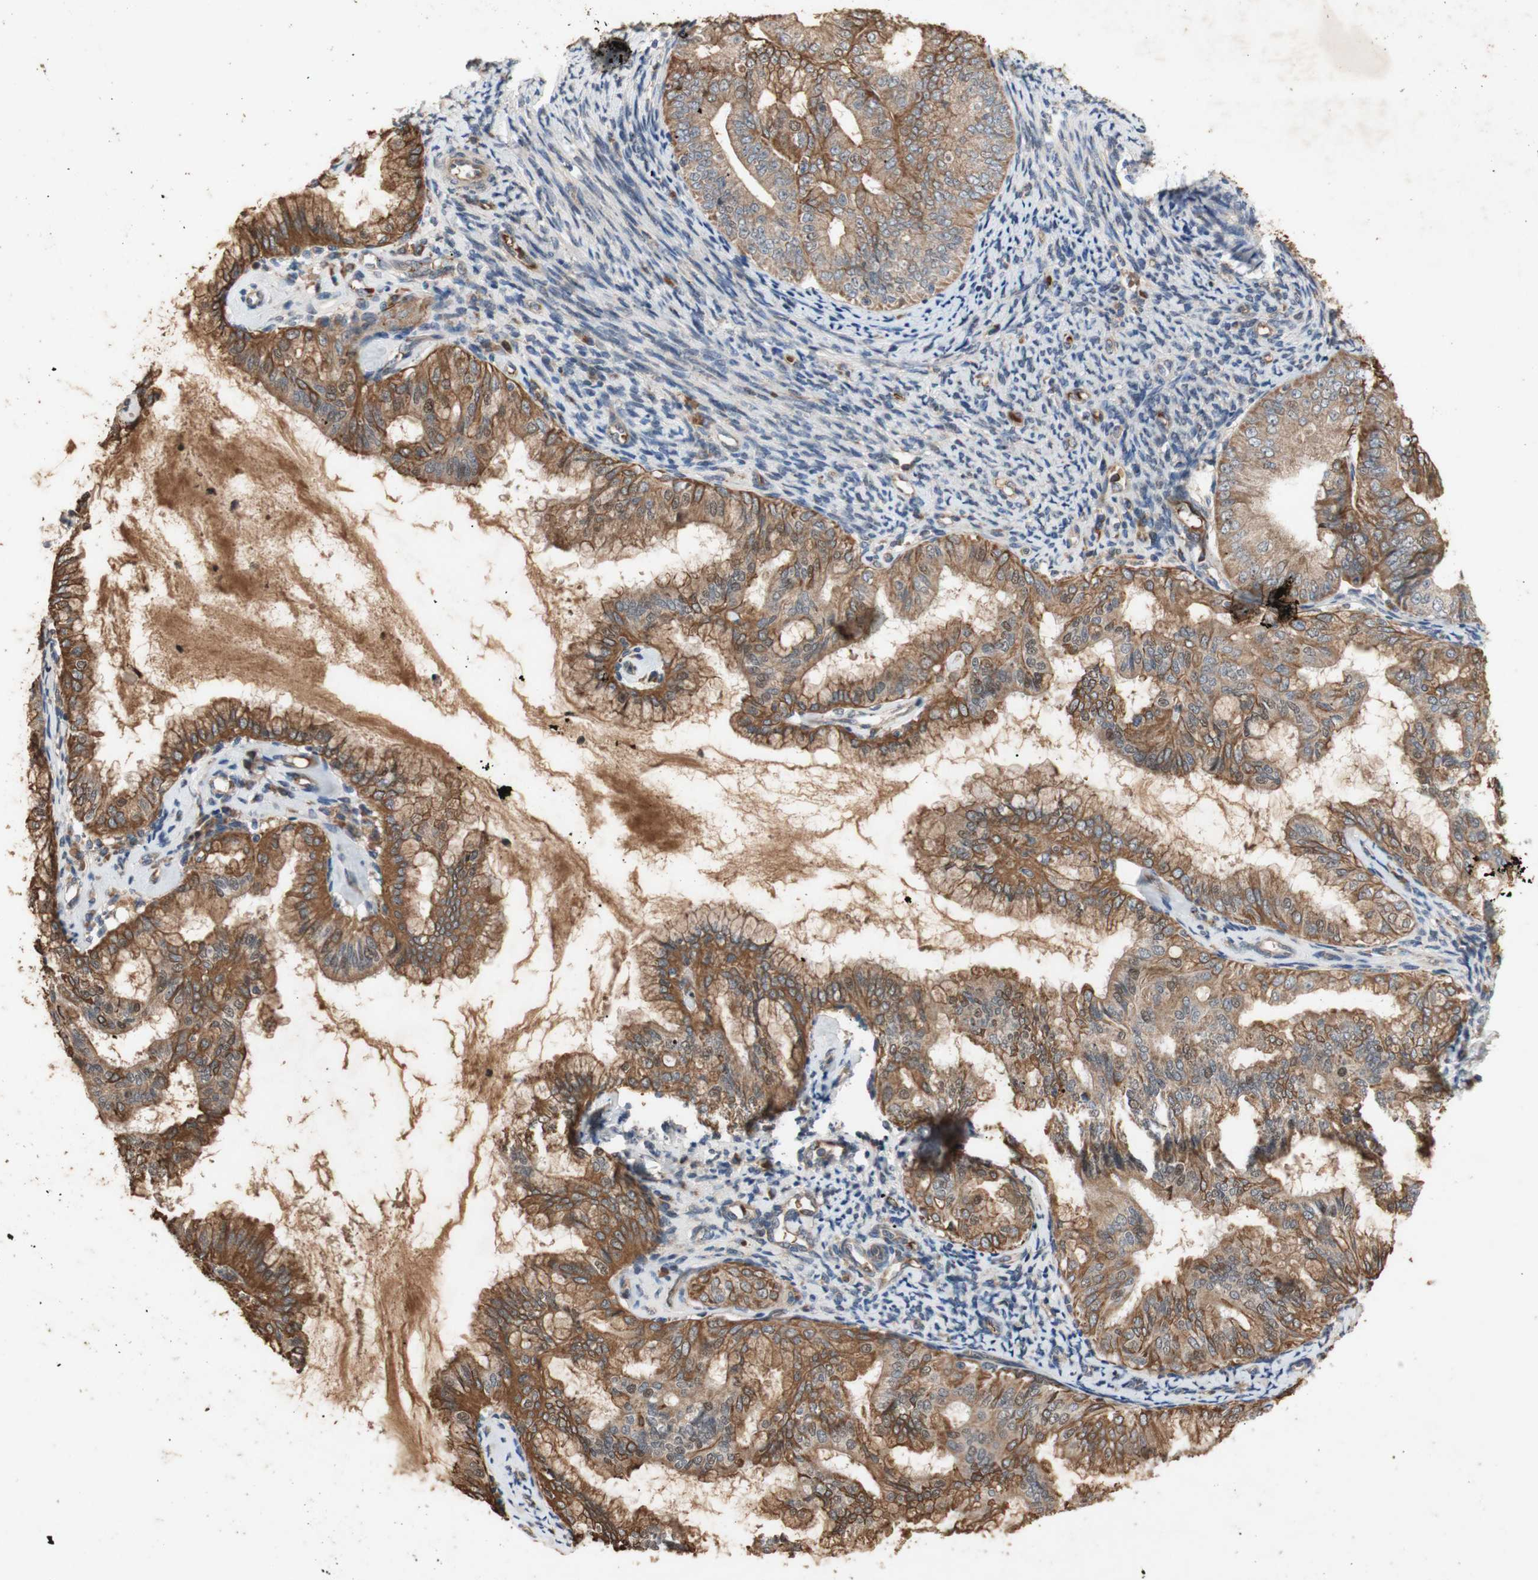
{"staining": {"intensity": "moderate", "quantity": ">75%", "location": "cytoplasmic/membranous"}, "tissue": "endometrial cancer", "cell_type": "Tumor cells", "image_type": "cancer", "snomed": [{"axis": "morphology", "description": "Adenocarcinoma, NOS"}, {"axis": "topography", "description": "Endometrium"}], "caption": "The histopathology image exhibits immunohistochemical staining of endometrial adenocarcinoma. There is moderate cytoplasmic/membranous expression is identified in approximately >75% of tumor cells.", "gene": "PKN1", "patient": {"sex": "female", "age": 63}}